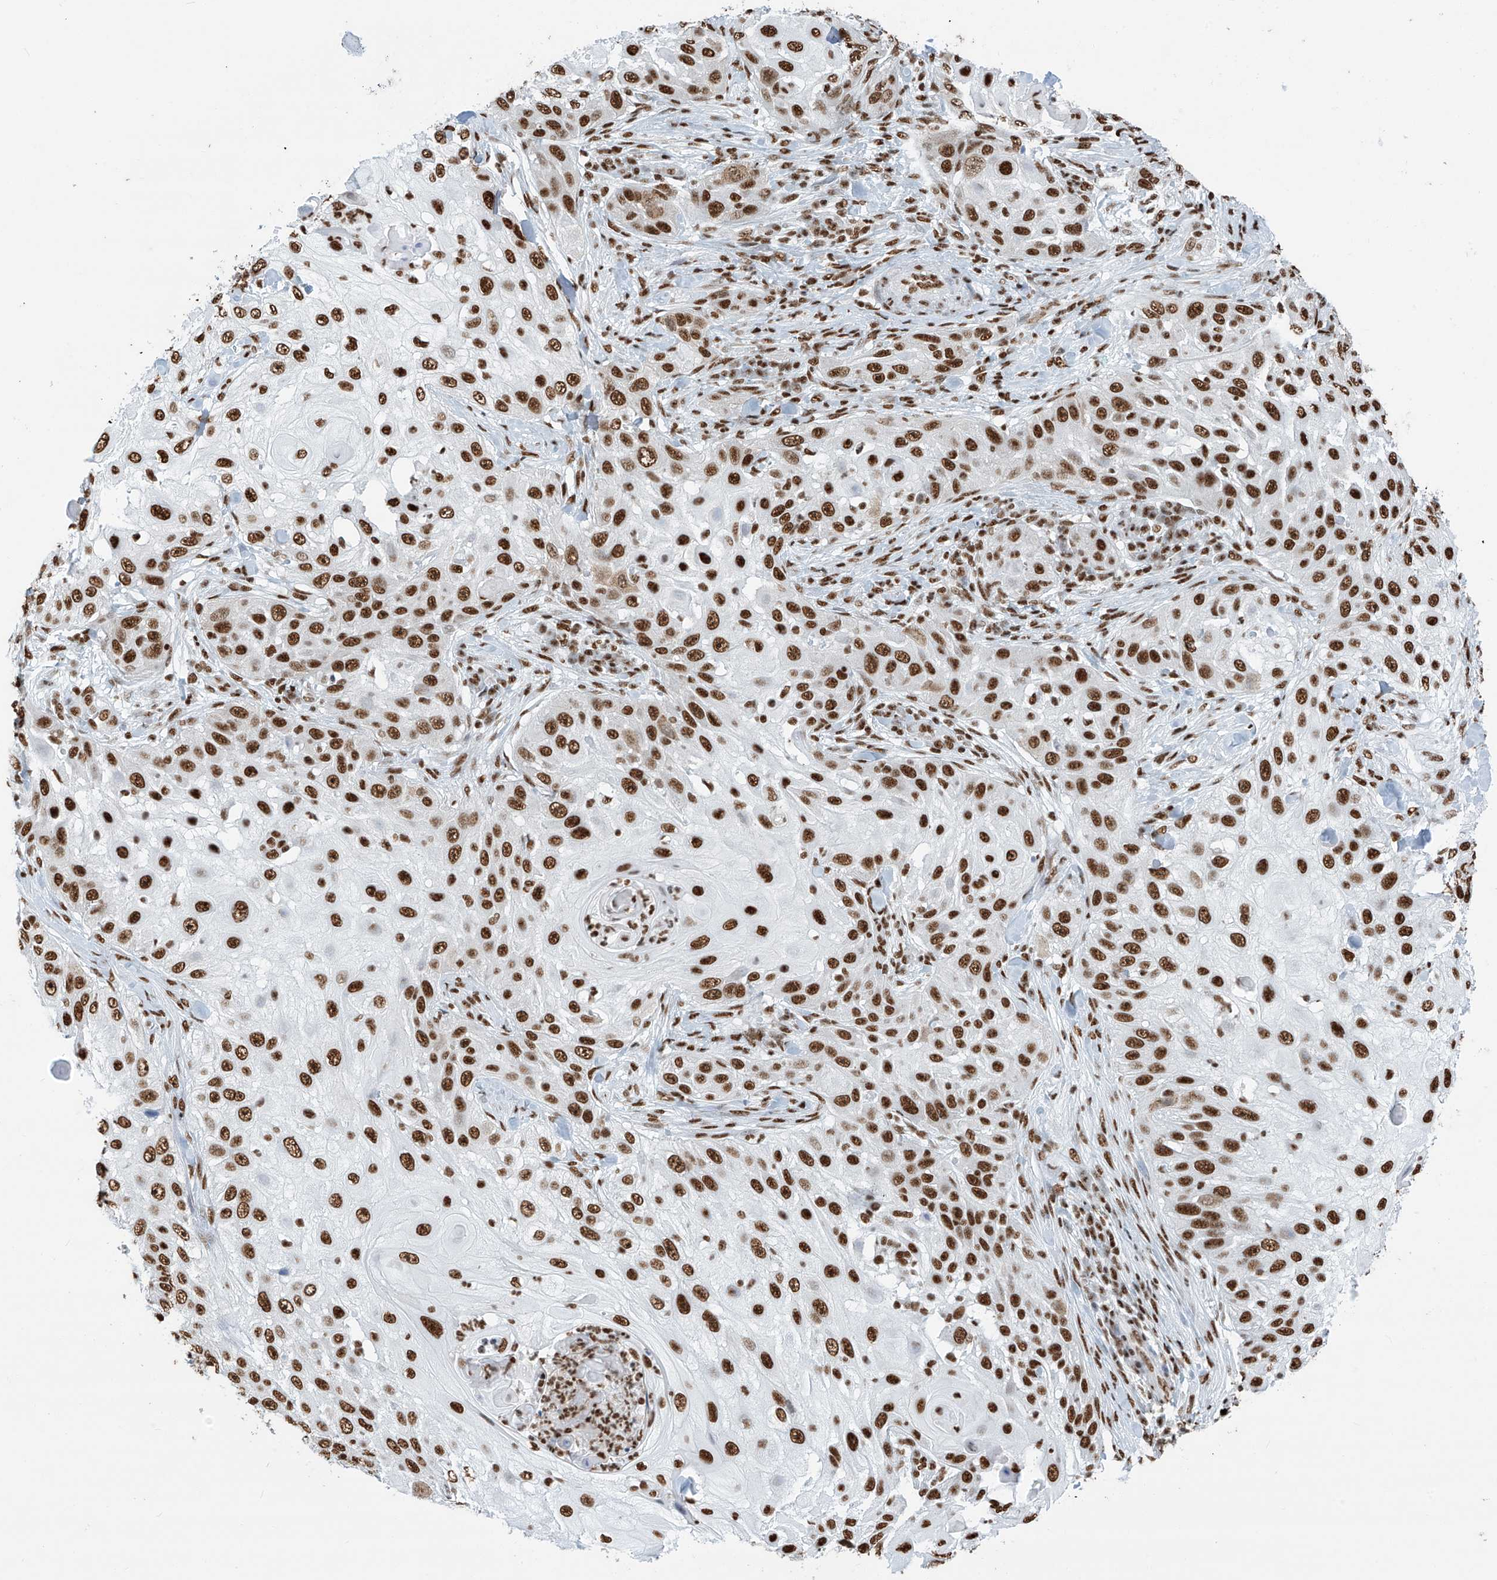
{"staining": {"intensity": "strong", "quantity": ">75%", "location": "nuclear"}, "tissue": "skin cancer", "cell_type": "Tumor cells", "image_type": "cancer", "snomed": [{"axis": "morphology", "description": "Squamous cell carcinoma, NOS"}, {"axis": "topography", "description": "Skin"}], "caption": "Squamous cell carcinoma (skin) stained with a protein marker demonstrates strong staining in tumor cells.", "gene": "SARNP", "patient": {"sex": "female", "age": 44}}